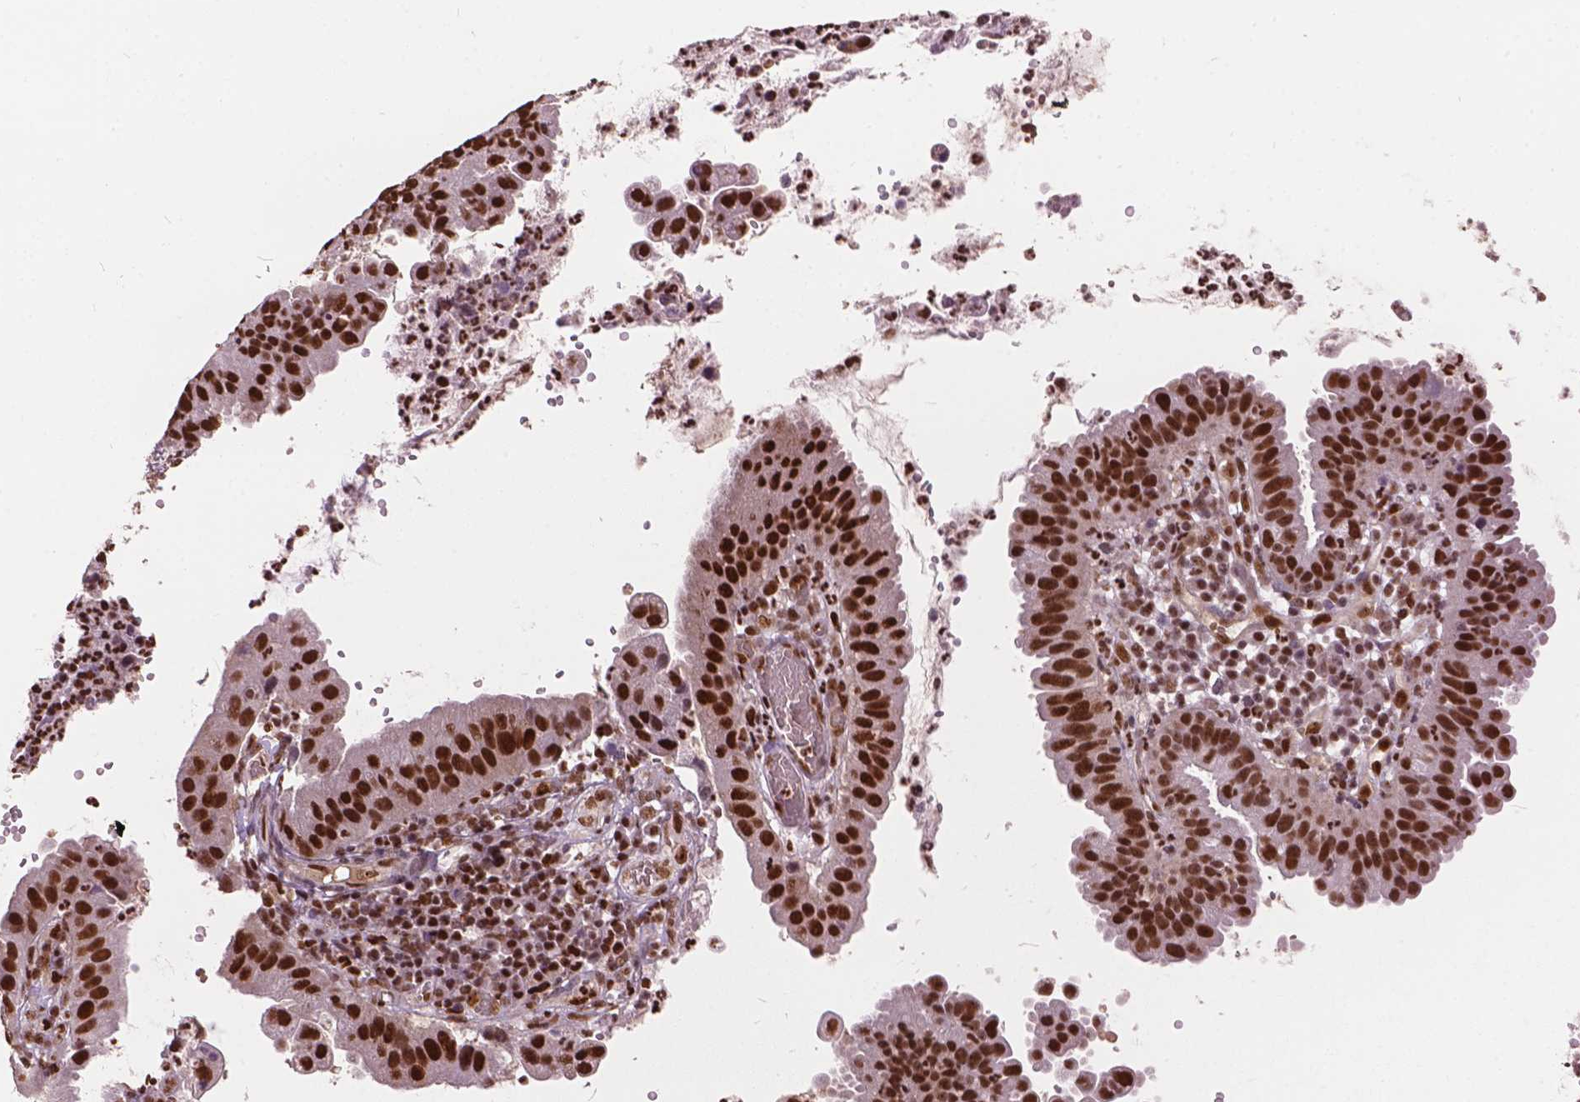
{"staining": {"intensity": "strong", "quantity": ">75%", "location": "nuclear"}, "tissue": "cervical cancer", "cell_type": "Tumor cells", "image_type": "cancer", "snomed": [{"axis": "morphology", "description": "Adenocarcinoma, NOS"}, {"axis": "topography", "description": "Cervix"}], "caption": "Immunohistochemical staining of human cervical cancer (adenocarcinoma) displays high levels of strong nuclear protein staining in about >75% of tumor cells.", "gene": "ANP32B", "patient": {"sex": "female", "age": 34}}